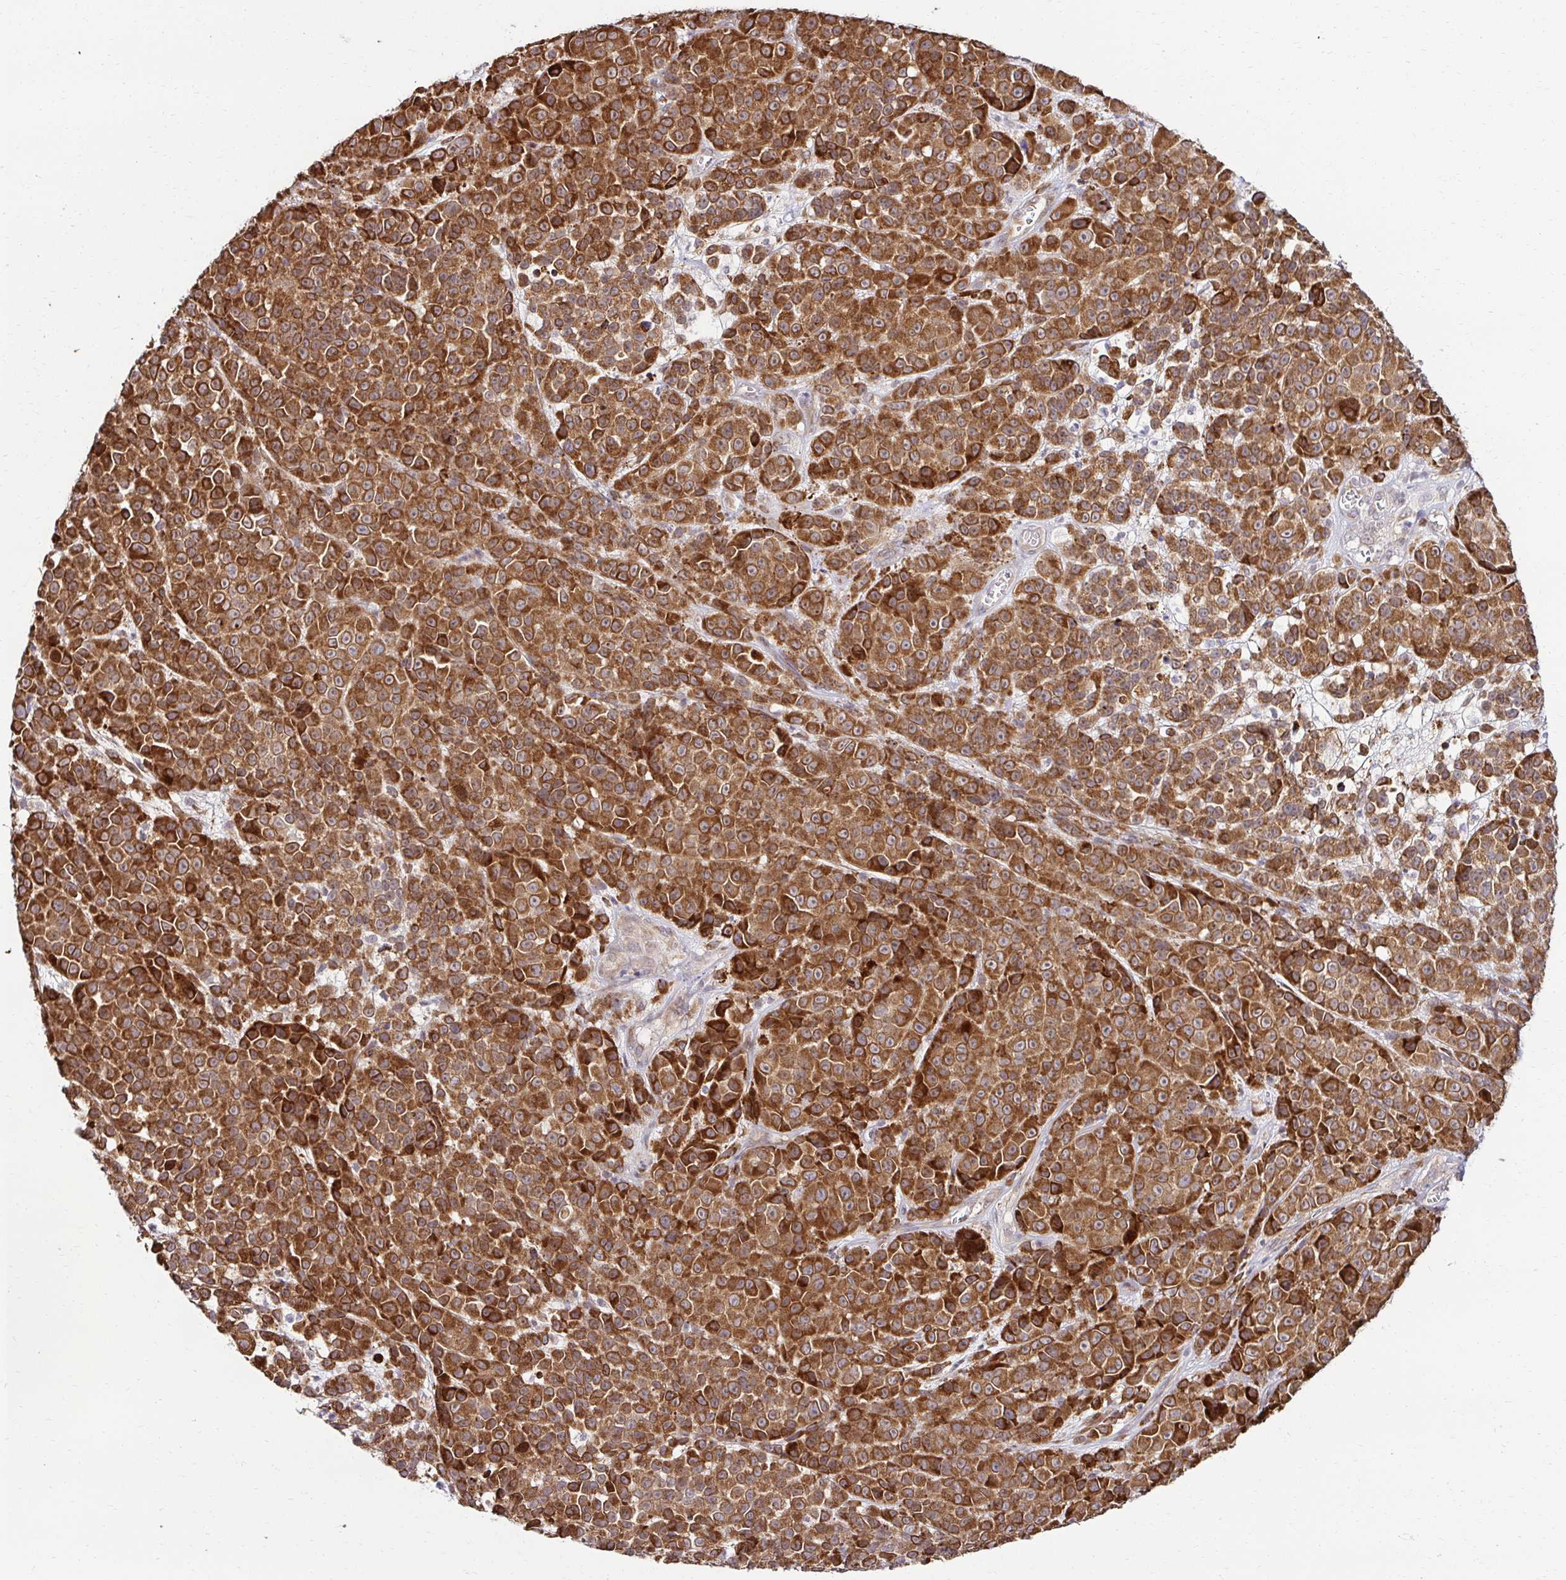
{"staining": {"intensity": "strong", "quantity": ">75%", "location": "cytoplasmic/membranous"}, "tissue": "melanoma", "cell_type": "Tumor cells", "image_type": "cancer", "snomed": [{"axis": "morphology", "description": "Malignant melanoma, NOS"}, {"axis": "topography", "description": "Skin"}, {"axis": "topography", "description": "Skin of back"}], "caption": "A photomicrograph of melanoma stained for a protein reveals strong cytoplasmic/membranous brown staining in tumor cells.", "gene": "HPS1", "patient": {"sex": "male", "age": 91}}